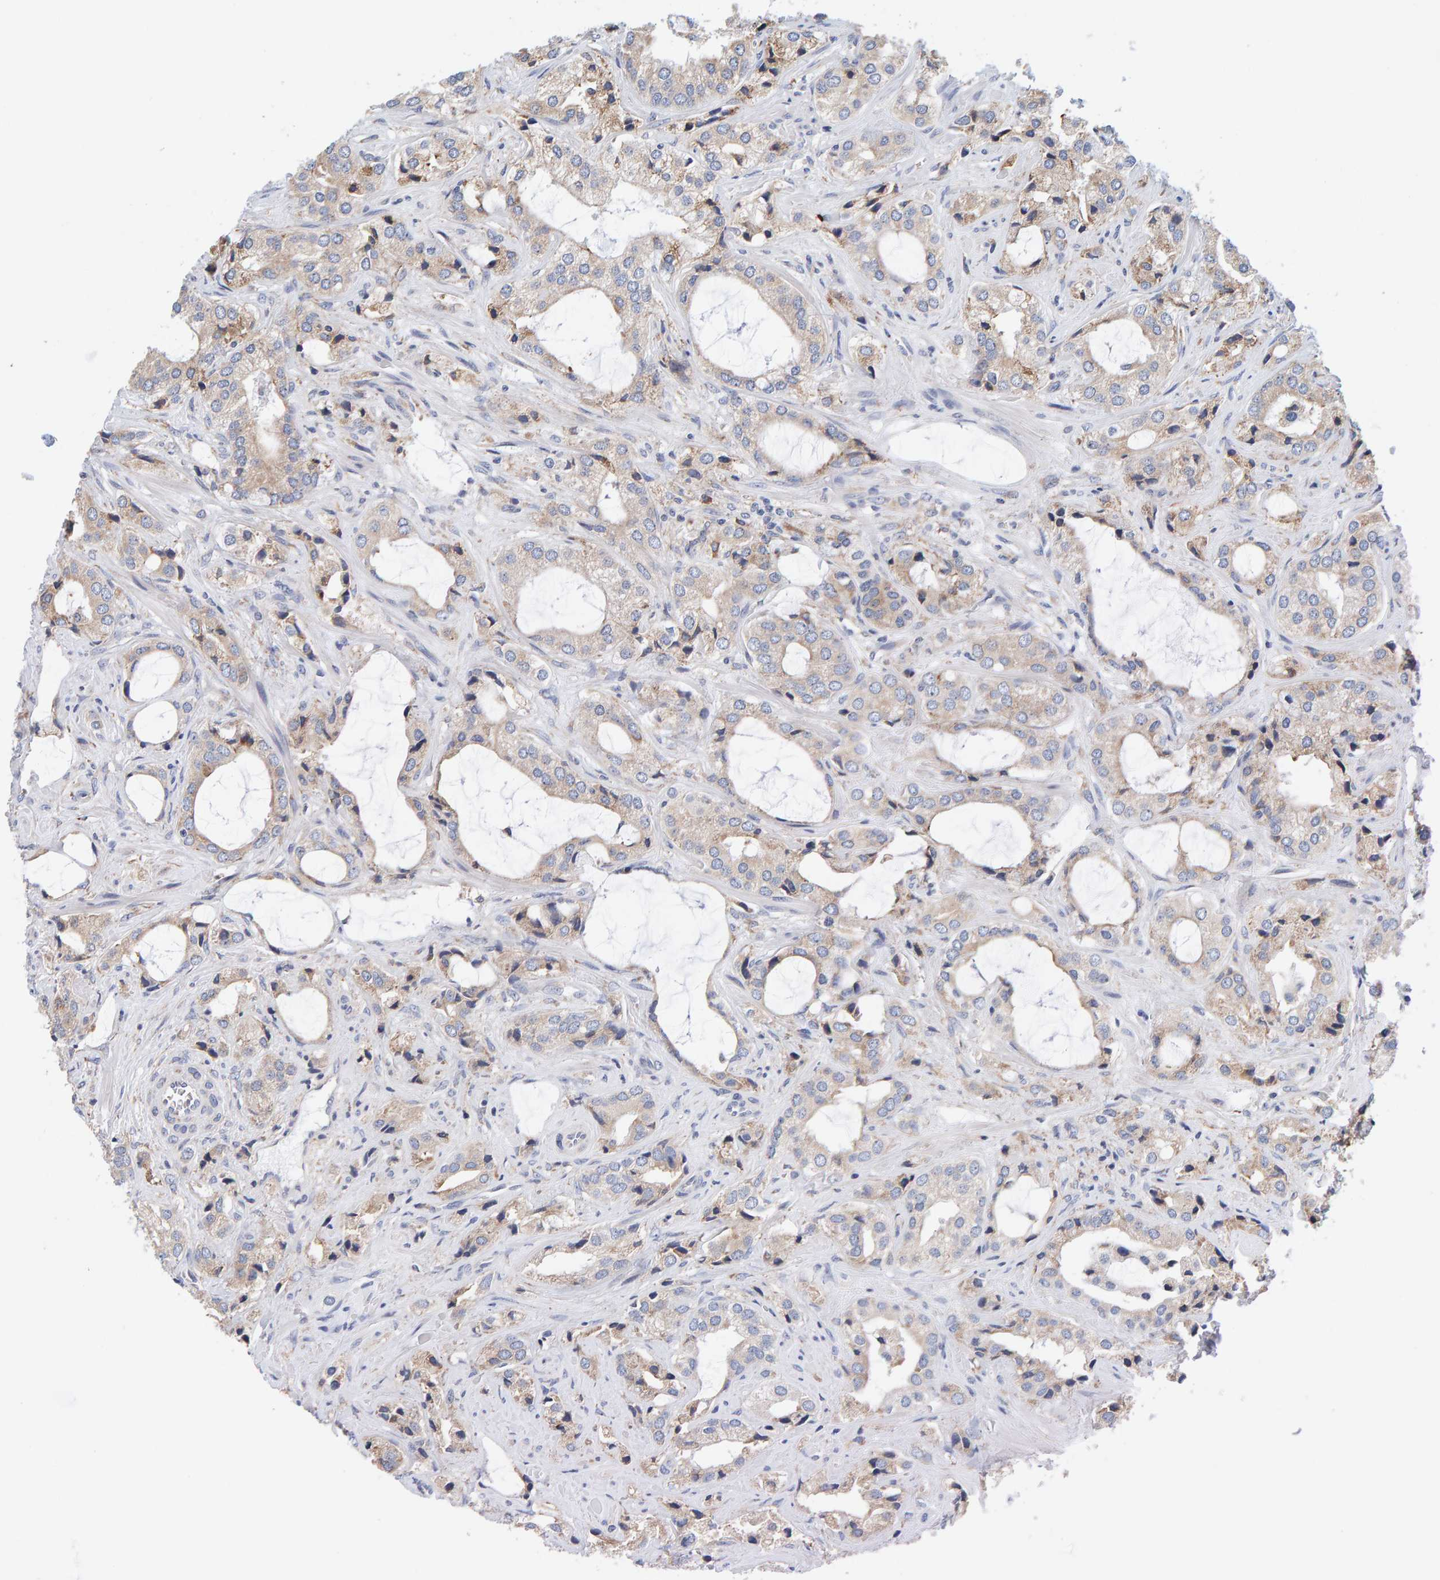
{"staining": {"intensity": "weak", "quantity": "25%-75%", "location": "cytoplasmic/membranous"}, "tissue": "prostate cancer", "cell_type": "Tumor cells", "image_type": "cancer", "snomed": [{"axis": "morphology", "description": "Adenocarcinoma, High grade"}, {"axis": "topography", "description": "Prostate"}], "caption": "Prostate high-grade adenocarcinoma tissue shows weak cytoplasmic/membranous staining in about 25%-75% of tumor cells (DAB IHC with brightfield microscopy, high magnification).", "gene": "SGPL1", "patient": {"sex": "male", "age": 66}}